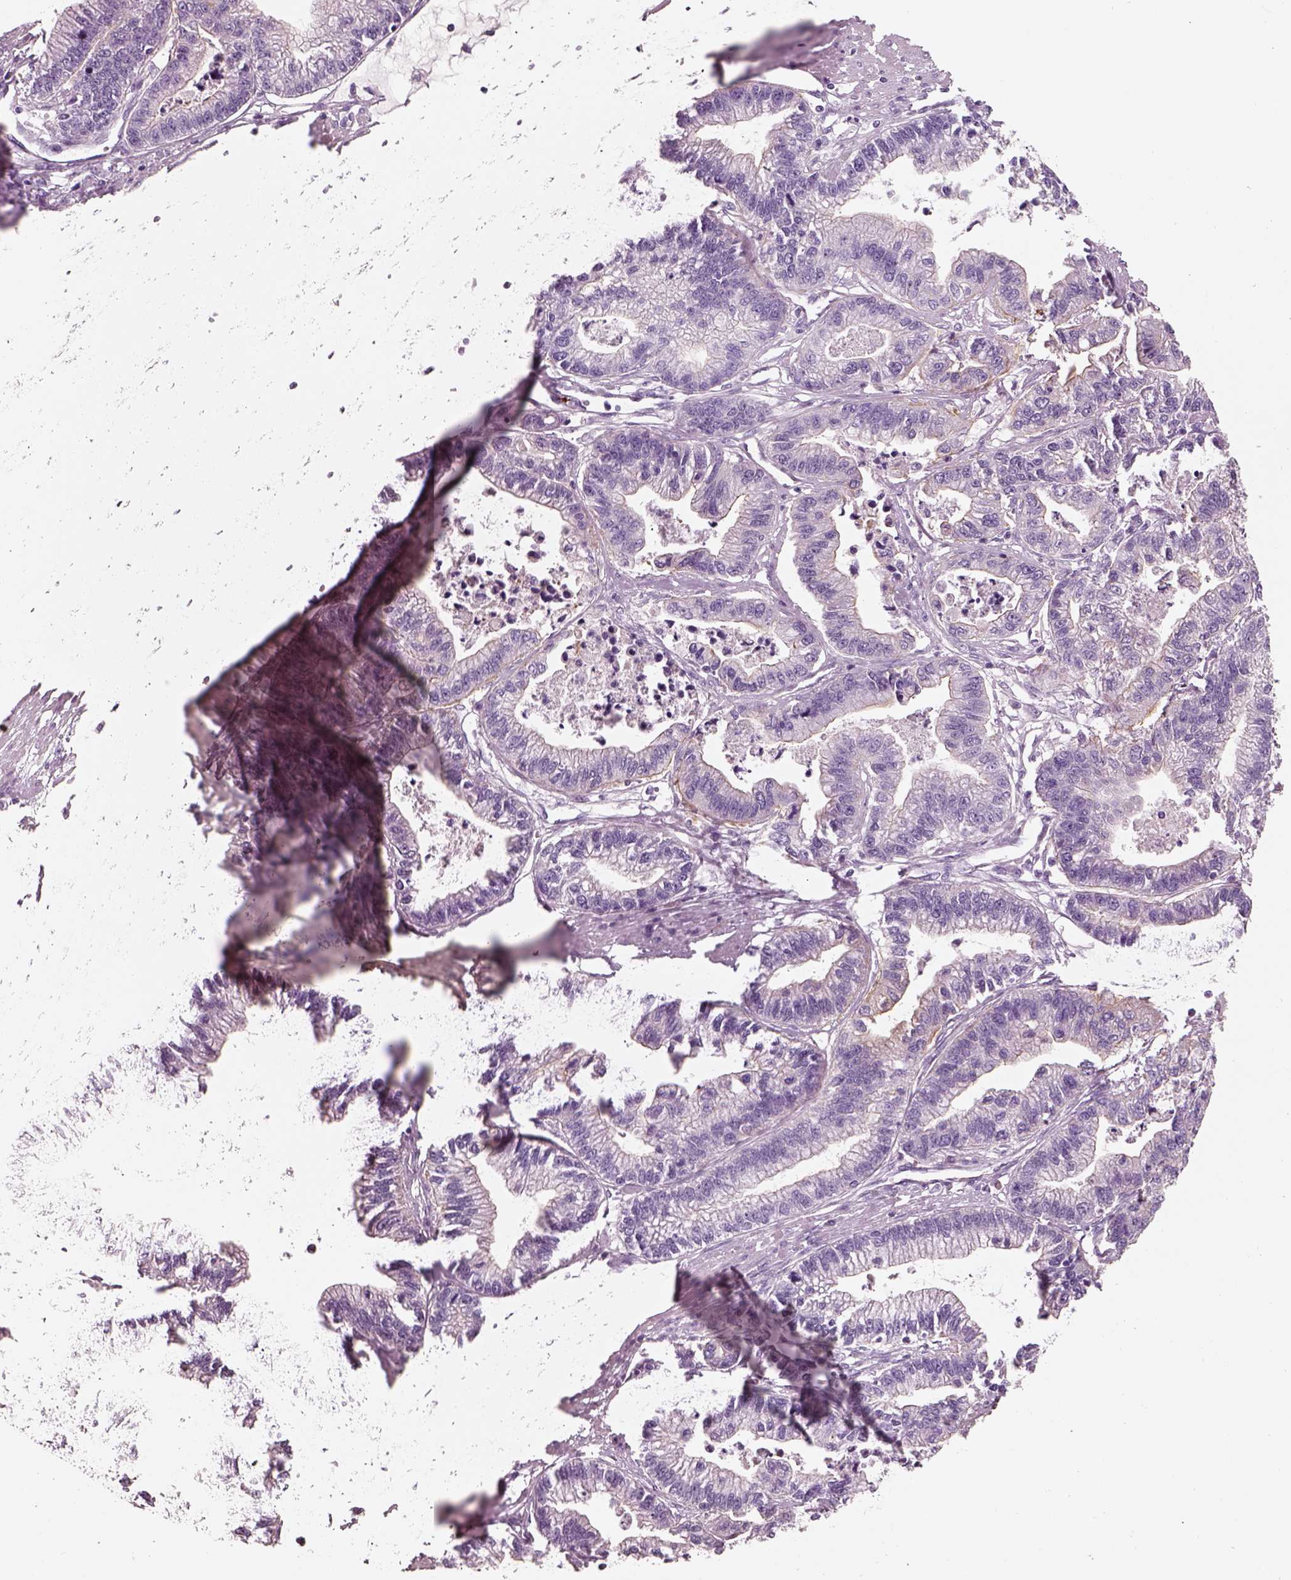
{"staining": {"intensity": "negative", "quantity": "none", "location": "none"}, "tissue": "stomach cancer", "cell_type": "Tumor cells", "image_type": "cancer", "snomed": [{"axis": "morphology", "description": "Adenocarcinoma, NOS"}, {"axis": "topography", "description": "Stomach"}], "caption": "This is a image of immunohistochemistry (IHC) staining of stomach cancer (adenocarcinoma), which shows no expression in tumor cells.", "gene": "IGLL1", "patient": {"sex": "male", "age": 83}}